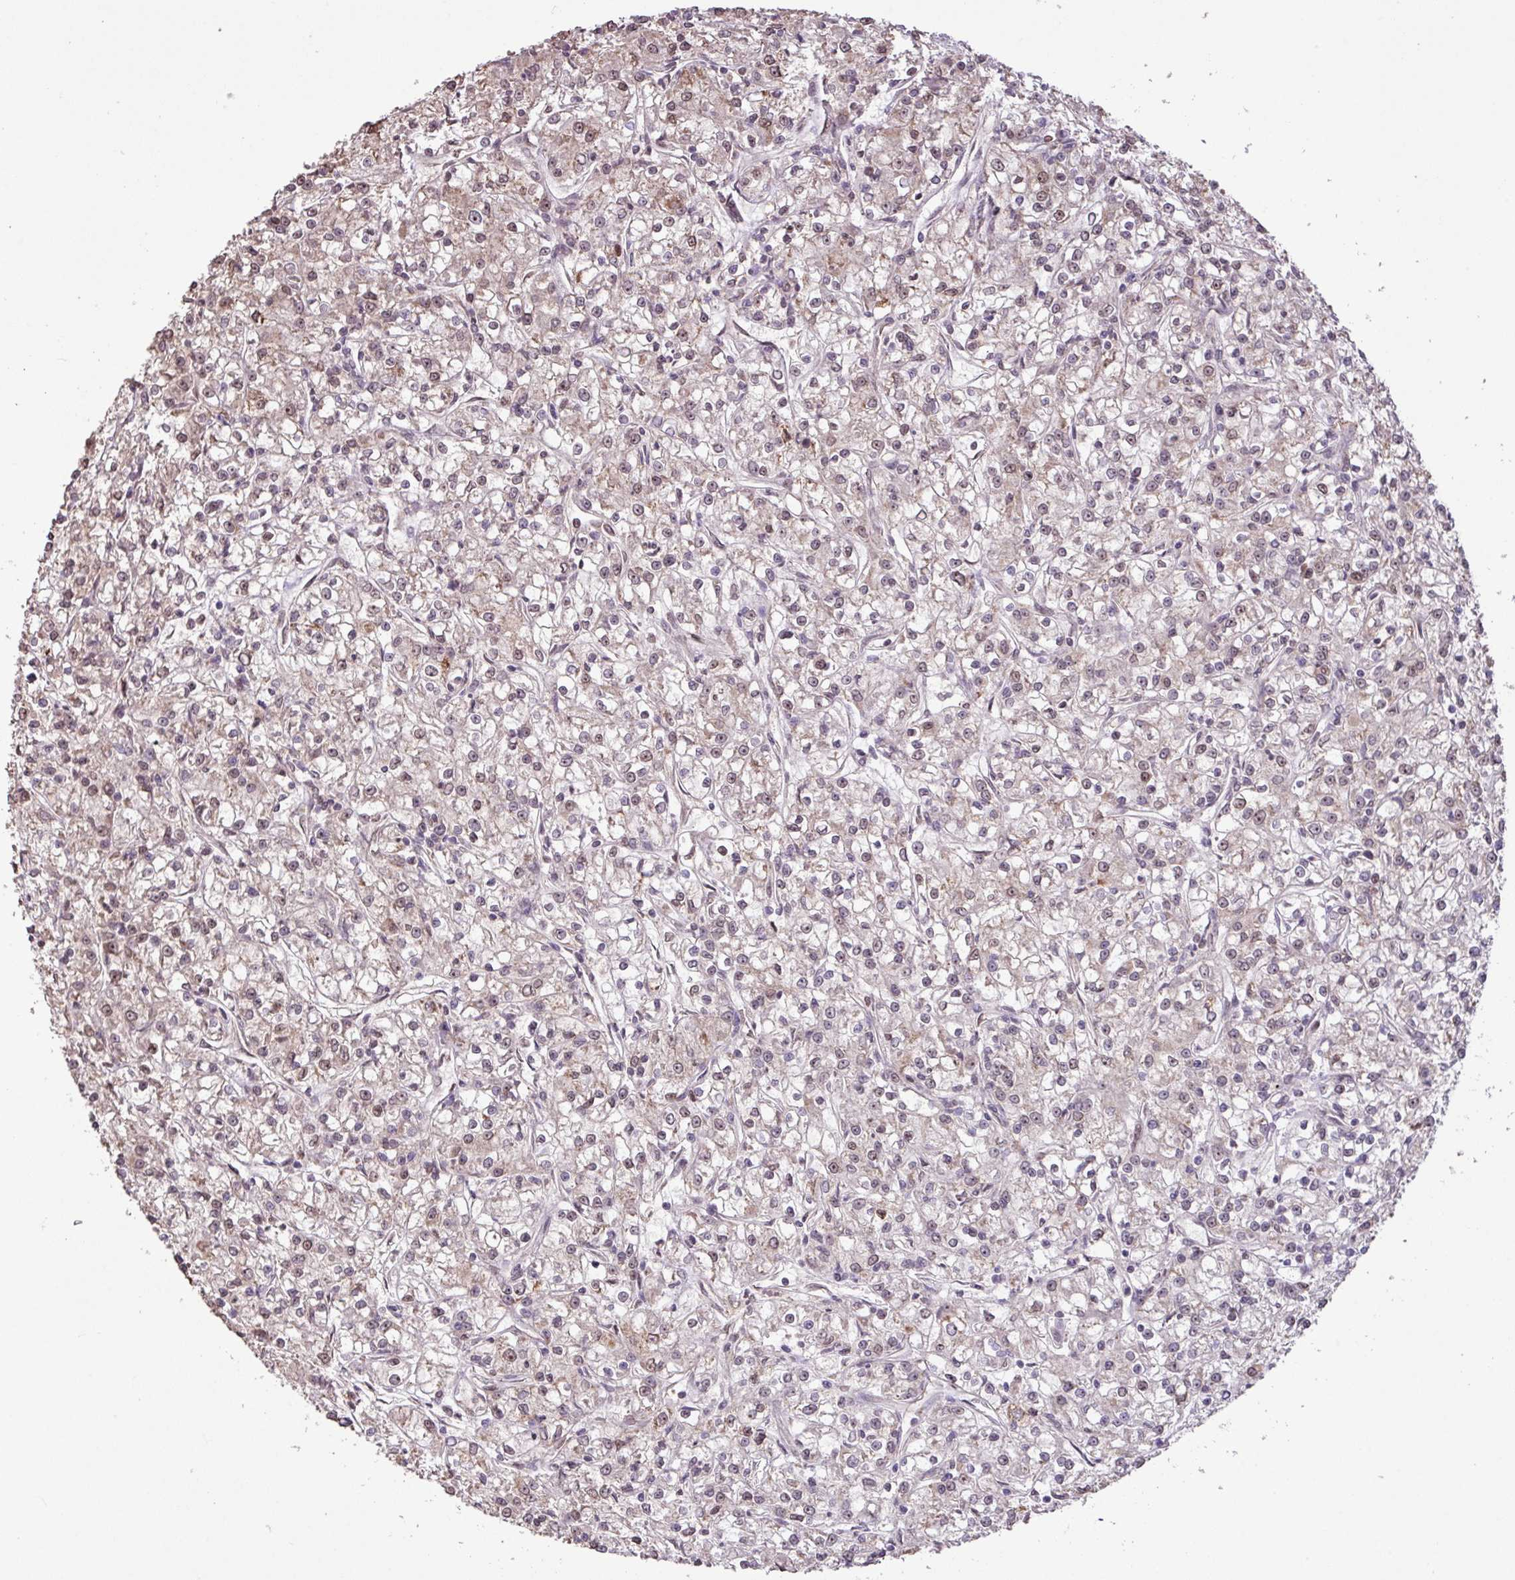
{"staining": {"intensity": "weak", "quantity": "25%-75%", "location": "nuclear"}, "tissue": "renal cancer", "cell_type": "Tumor cells", "image_type": "cancer", "snomed": [{"axis": "morphology", "description": "Adenocarcinoma, NOS"}, {"axis": "topography", "description": "Kidney"}], "caption": "Immunohistochemistry (IHC) staining of renal cancer, which displays low levels of weak nuclear positivity in approximately 25%-75% of tumor cells indicating weak nuclear protein positivity. The staining was performed using DAB (3,3'-diaminobenzidine) (brown) for protein detection and nuclei were counterstained in hematoxylin (blue).", "gene": "ZNF709", "patient": {"sex": "female", "age": 59}}